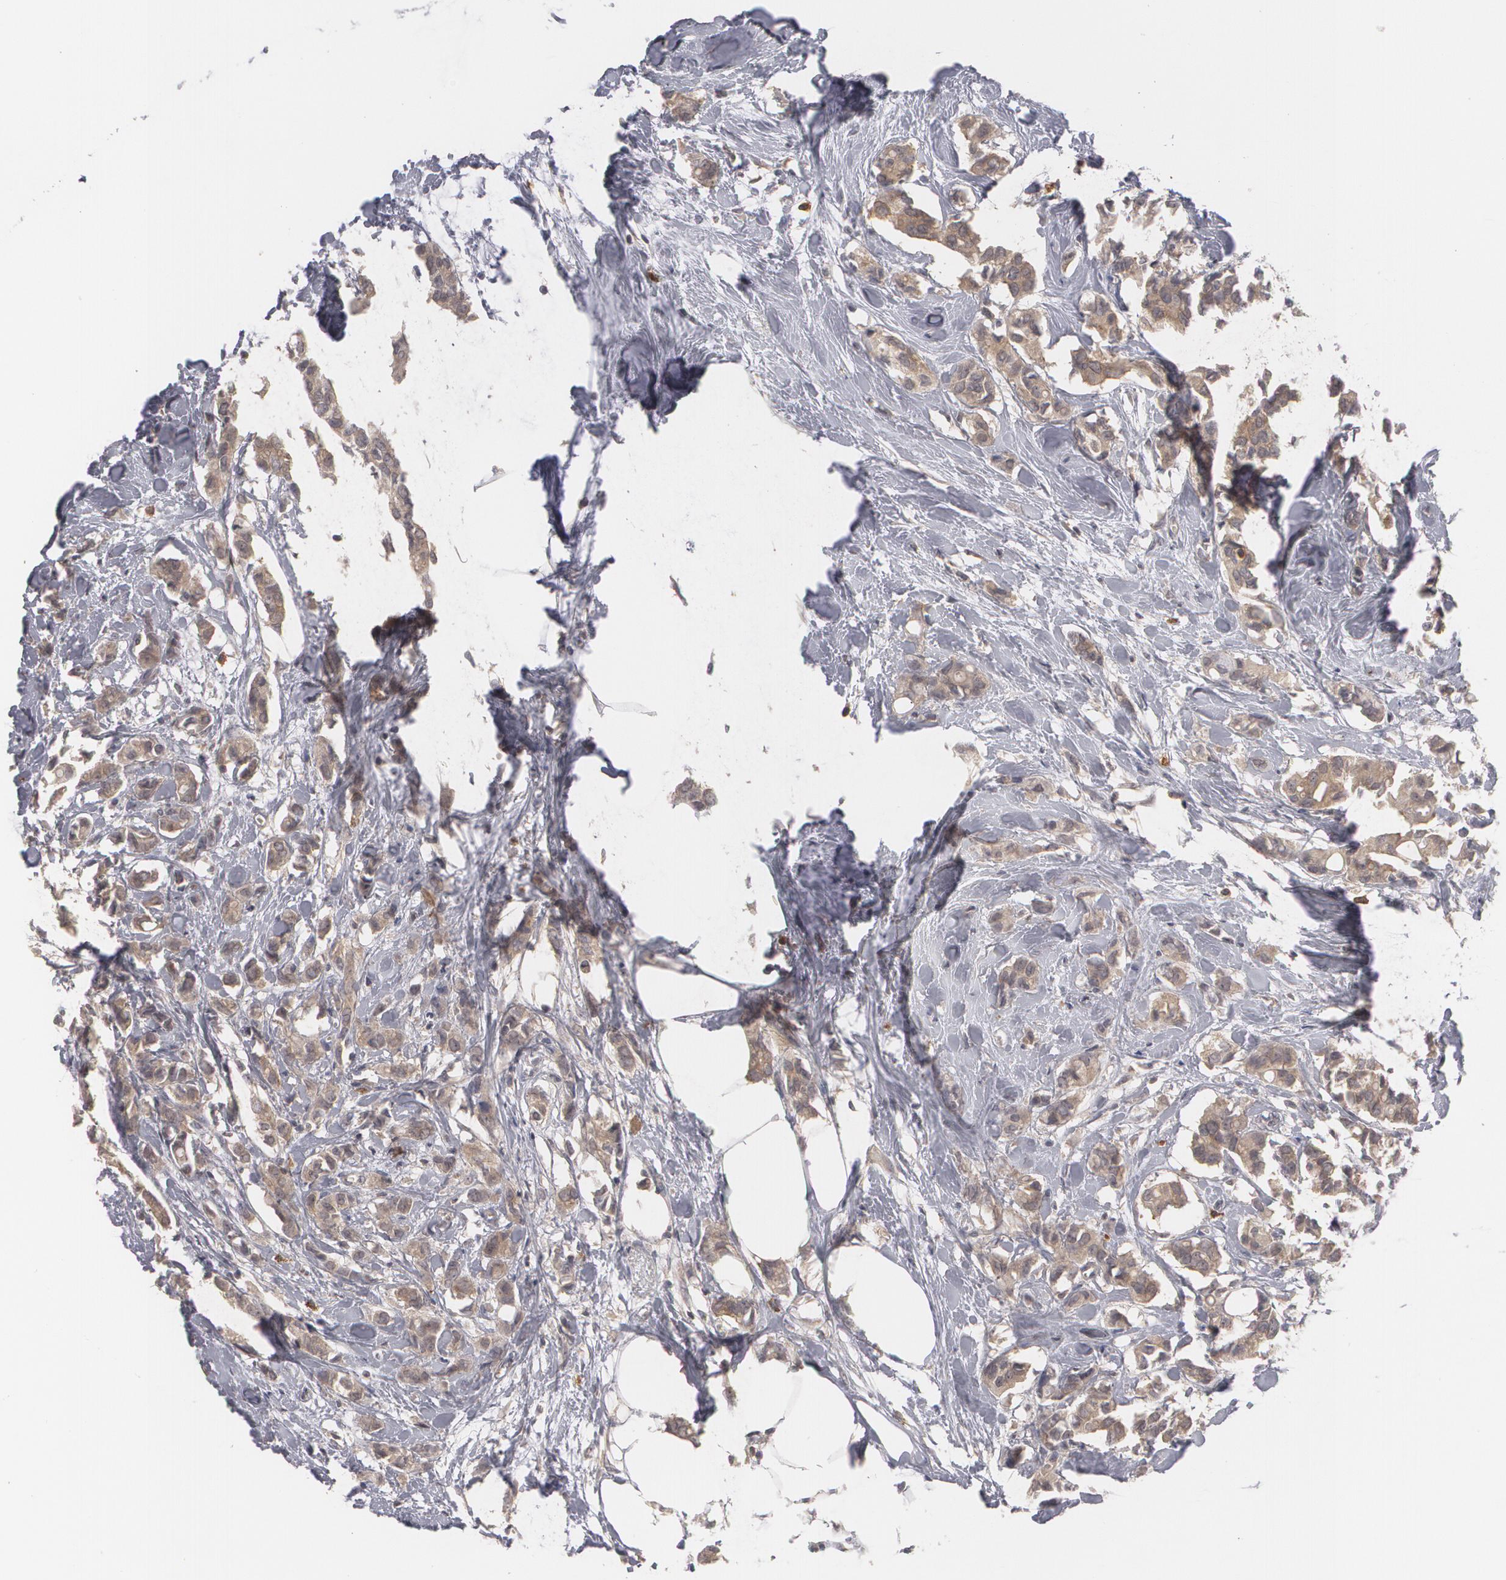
{"staining": {"intensity": "moderate", "quantity": ">75%", "location": "nuclear"}, "tissue": "breast cancer", "cell_type": "Tumor cells", "image_type": "cancer", "snomed": [{"axis": "morphology", "description": "Duct carcinoma"}, {"axis": "topography", "description": "Breast"}], "caption": "Approximately >75% of tumor cells in human invasive ductal carcinoma (breast) display moderate nuclear protein staining as visualized by brown immunohistochemical staining.", "gene": "ARF6", "patient": {"sex": "female", "age": 84}}